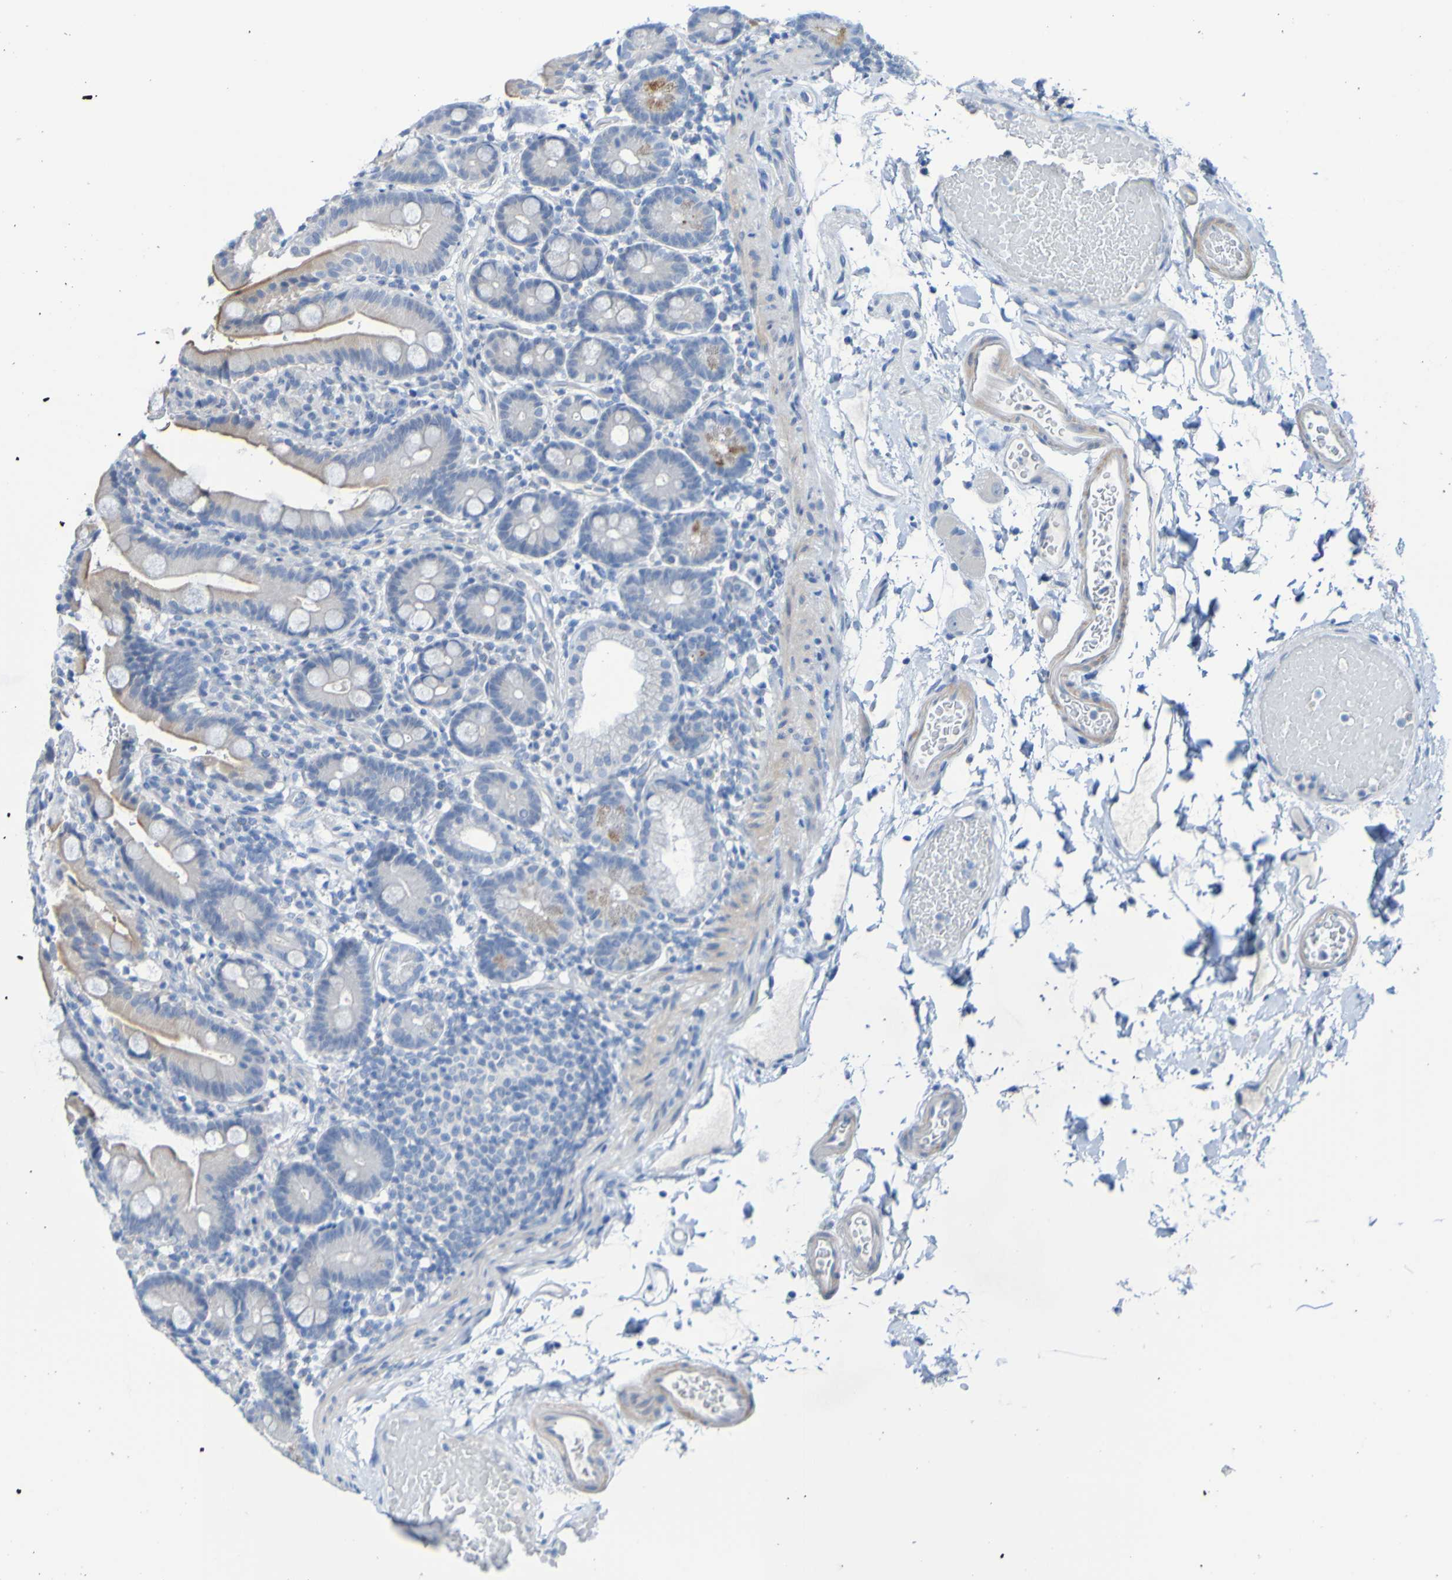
{"staining": {"intensity": "moderate", "quantity": ">75%", "location": "cytoplasmic/membranous"}, "tissue": "duodenum", "cell_type": "Glandular cells", "image_type": "normal", "snomed": [{"axis": "morphology", "description": "Normal tissue, NOS"}, {"axis": "topography", "description": "Small intestine, NOS"}], "caption": "Duodenum was stained to show a protein in brown. There is medium levels of moderate cytoplasmic/membranous positivity in approximately >75% of glandular cells. The staining was performed using DAB (3,3'-diaminobenzidine) to visualize the protein expression in brown, while the nuclei were stained in blue with hematoxylin (Magnification: 20x).", "gene": "ACMSD", "patient": {"sex": "female", "age": 71}}